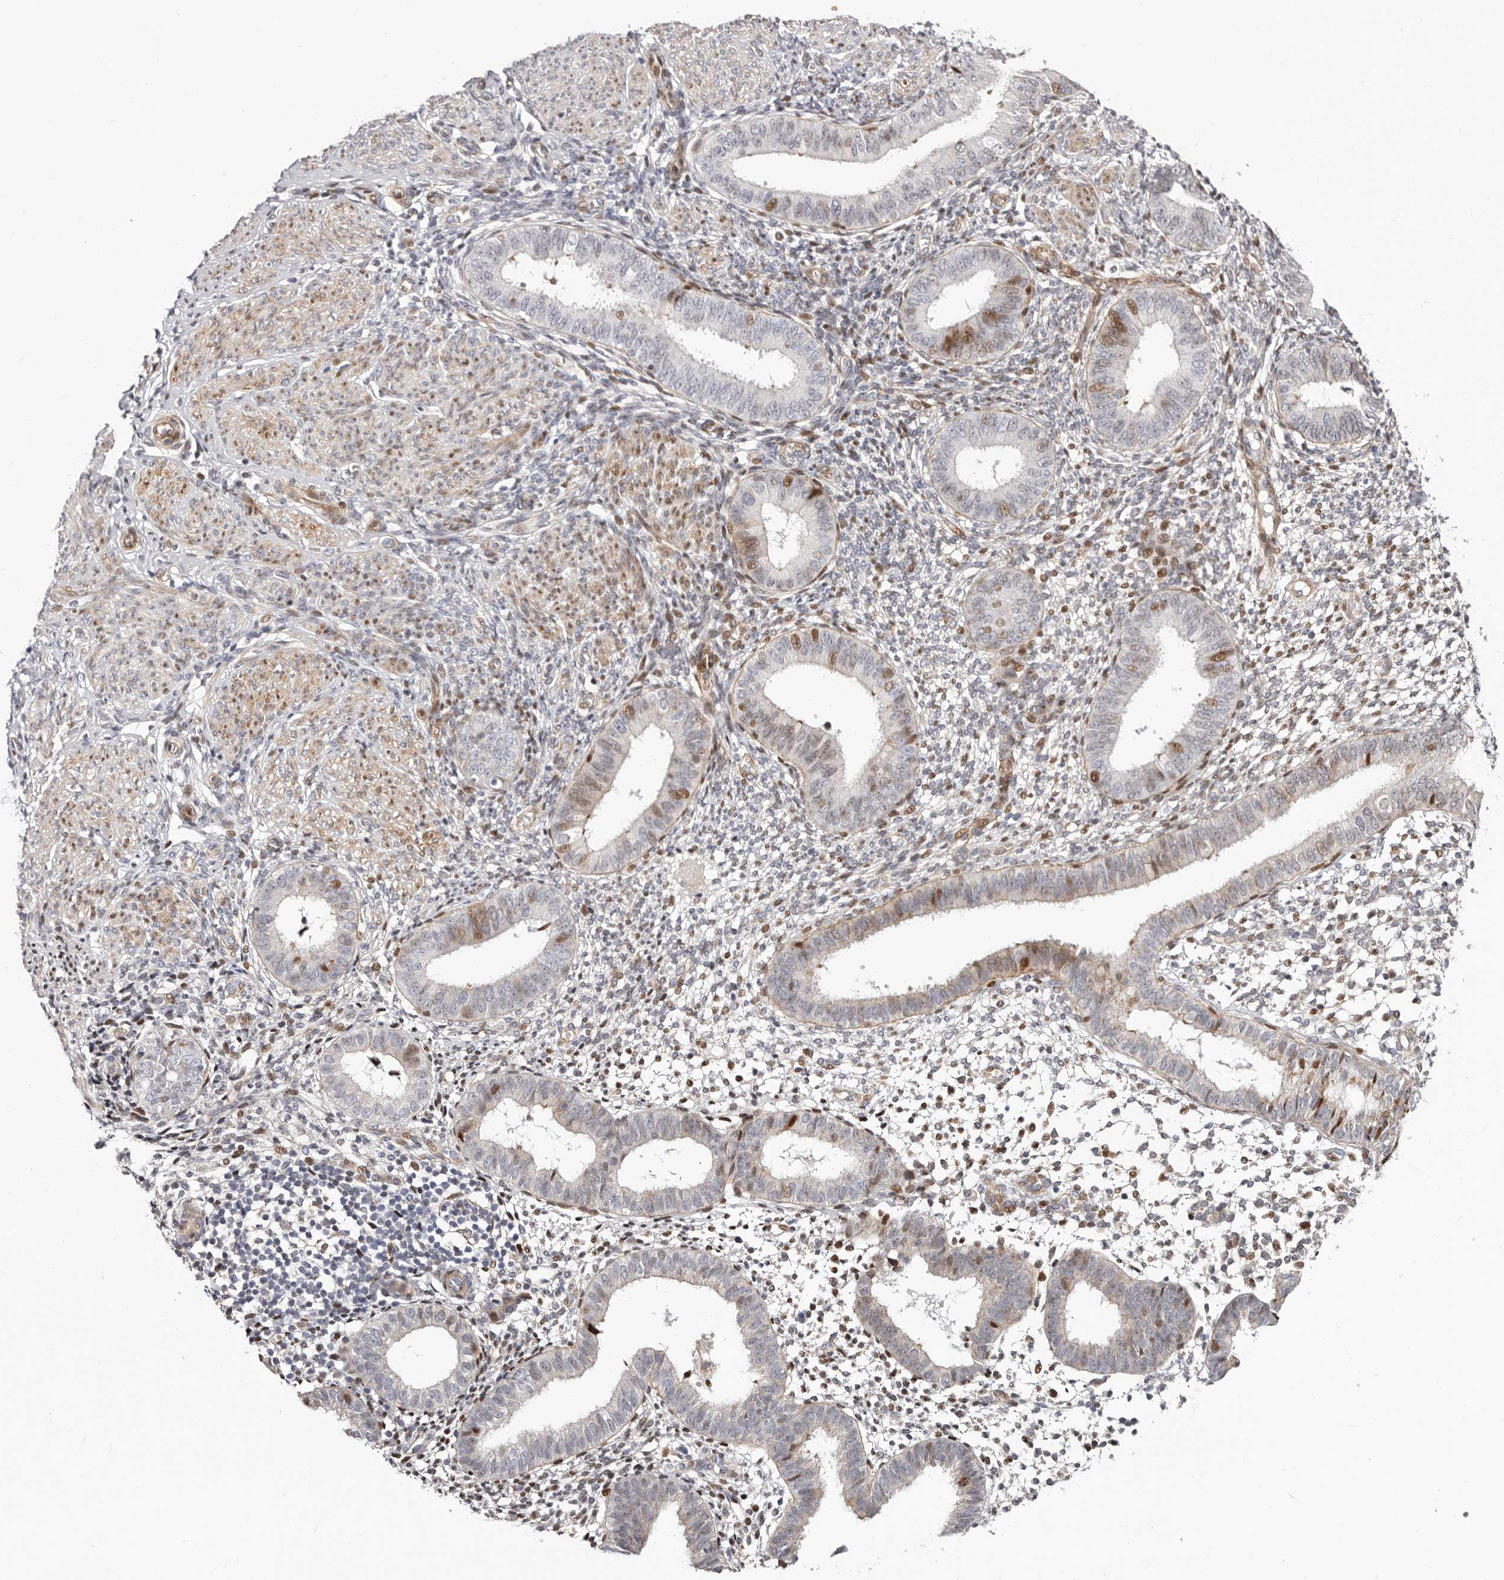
{"staining": {"intensity": "moderate", "quantity": "<25%", "location": "nuclear"}, "tissue": "endometrium", "cell_type": "Cells in endometrial stroma", "image_type": "normal", "snomed": [{"axis": "morphology", "description": "Normal tissue, NOS"}, {"axis": "topography", "description": "Uterus"}, {"axis": "topography", "description": "Endometrium"}], "caption": "Approximately <25% of cells in endometrial stroma in unremarkable endometrium reveal moderate nuclear protein expression as visualized by brown immunohistochemical staining.", "gene": "EPHX3", "patient": {"sex": "female", "age": 48}}